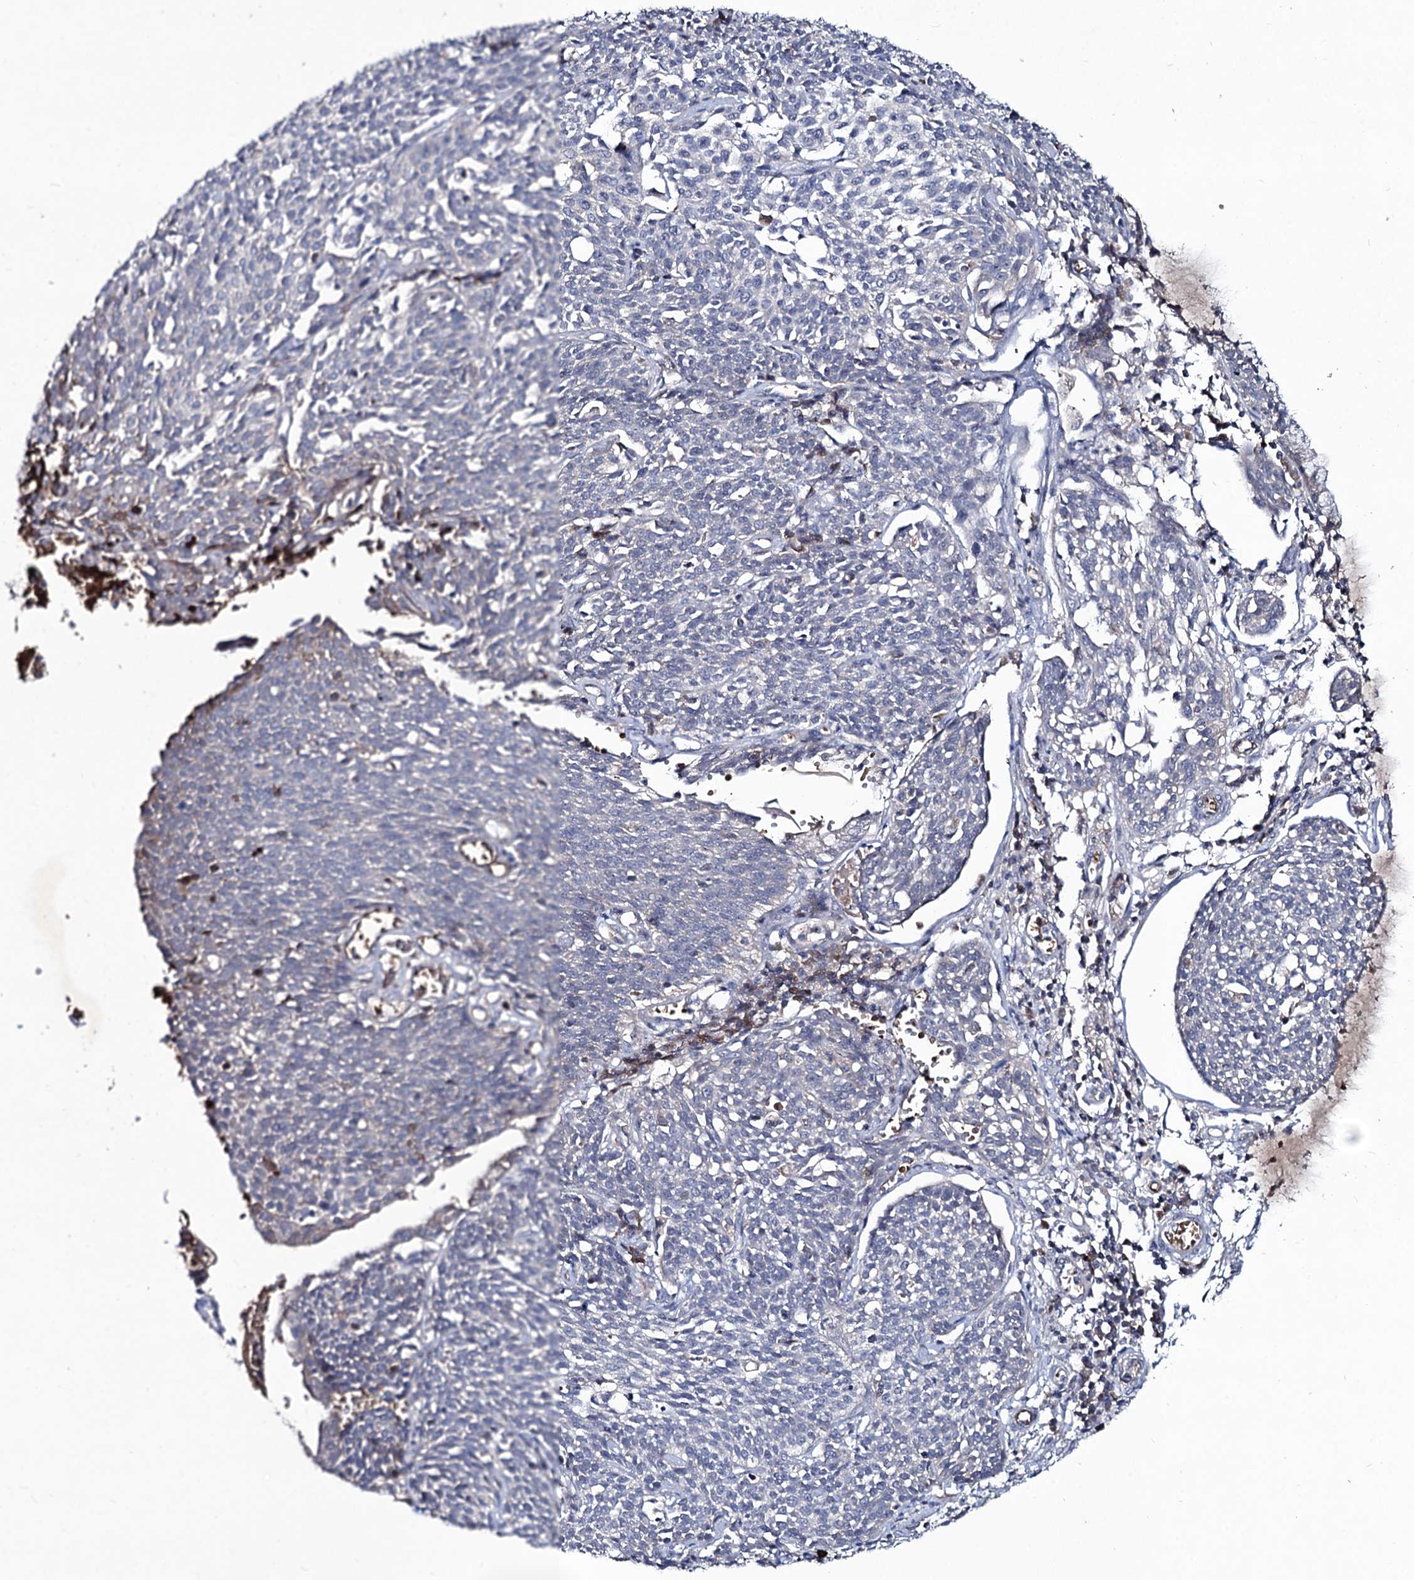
{"staining": {"intensity": "negative", "quantity": "none", "location": "none"}, "tissue": "cervical cancer", "cell_type": "Tumor cells", "image_type": "cancer", "snomed": [{"axis": "morphology", "description": "Squamous cell carcinoma, NOS"}, {"axis": "topography", "description": "Cervix"}], "caption": "Human cervical cancer (squamous cell carcinoma) stained for a protein using IHC shows no positivity in tumor cells.", "gene": "RNF6", "patient": {"sex": "female", "age": 34}}